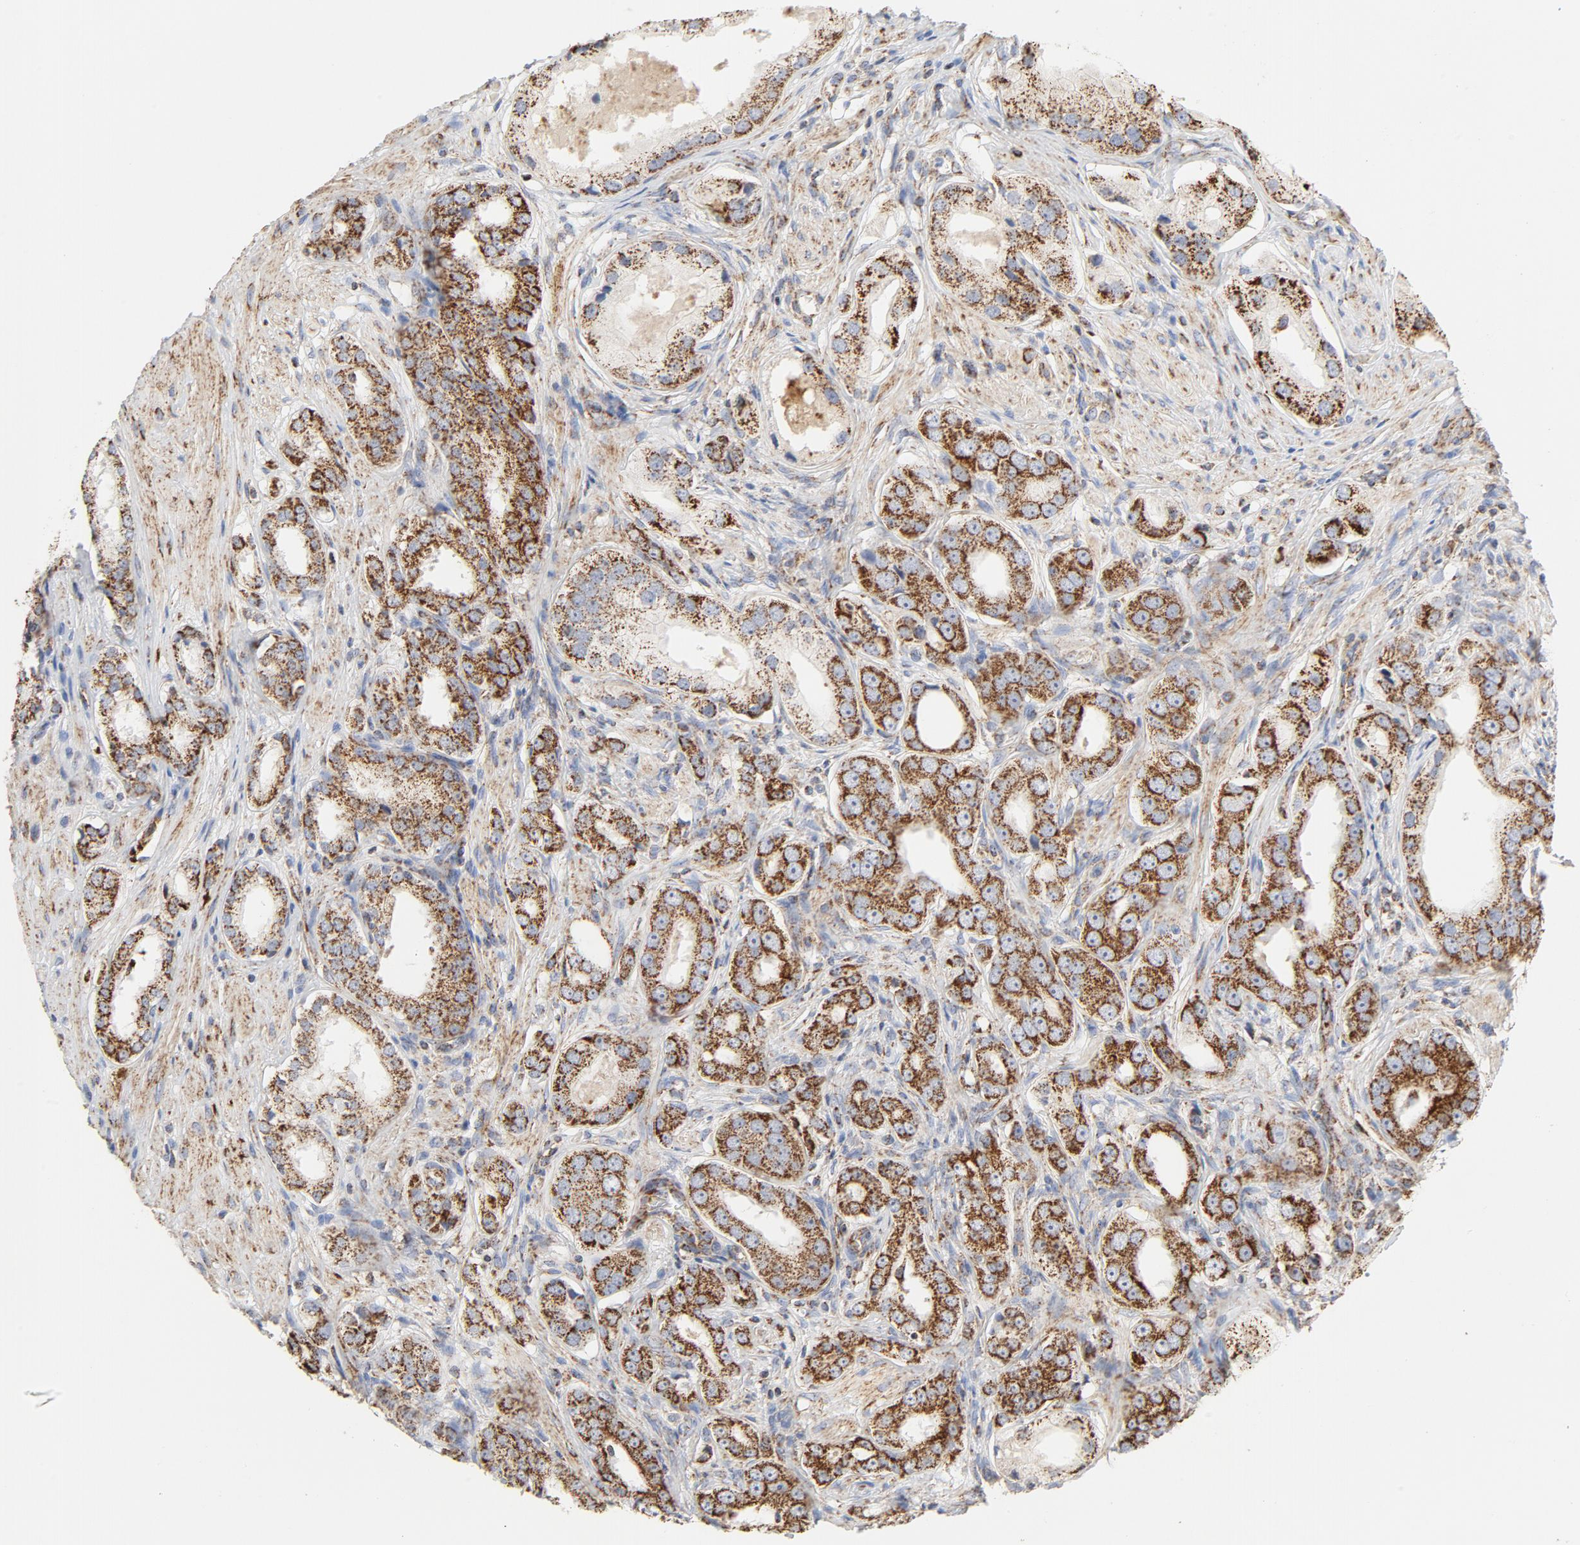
{"staining": {"intensity": "strong", "quantity": ">75%", "location": "cytoplasmic/membranous"}, "tissue": "prostate cancer", "cell_type": "Tumor cells", "image_type": "cancer", "snomed": [{"axis": "morphology", "description": "Adenocarcinoma, Medium grade"}, {"axis": "topography", "description": "Prostate"}], "caption": "Prostate cancer (medium-grade adenocarcinoma) tissue shows strong cytoplasmic/membranous expression in about >75% of tumor cells, visualized by immunohistochemistry. (Stains: DAB (3,3'-diaminobenzidine) in brown, nuclei in blue, Microscopy: brightfield microscopy at high magnification).", "gene": "PCNX4", "patient": {"sex": "male", "age": 53}}